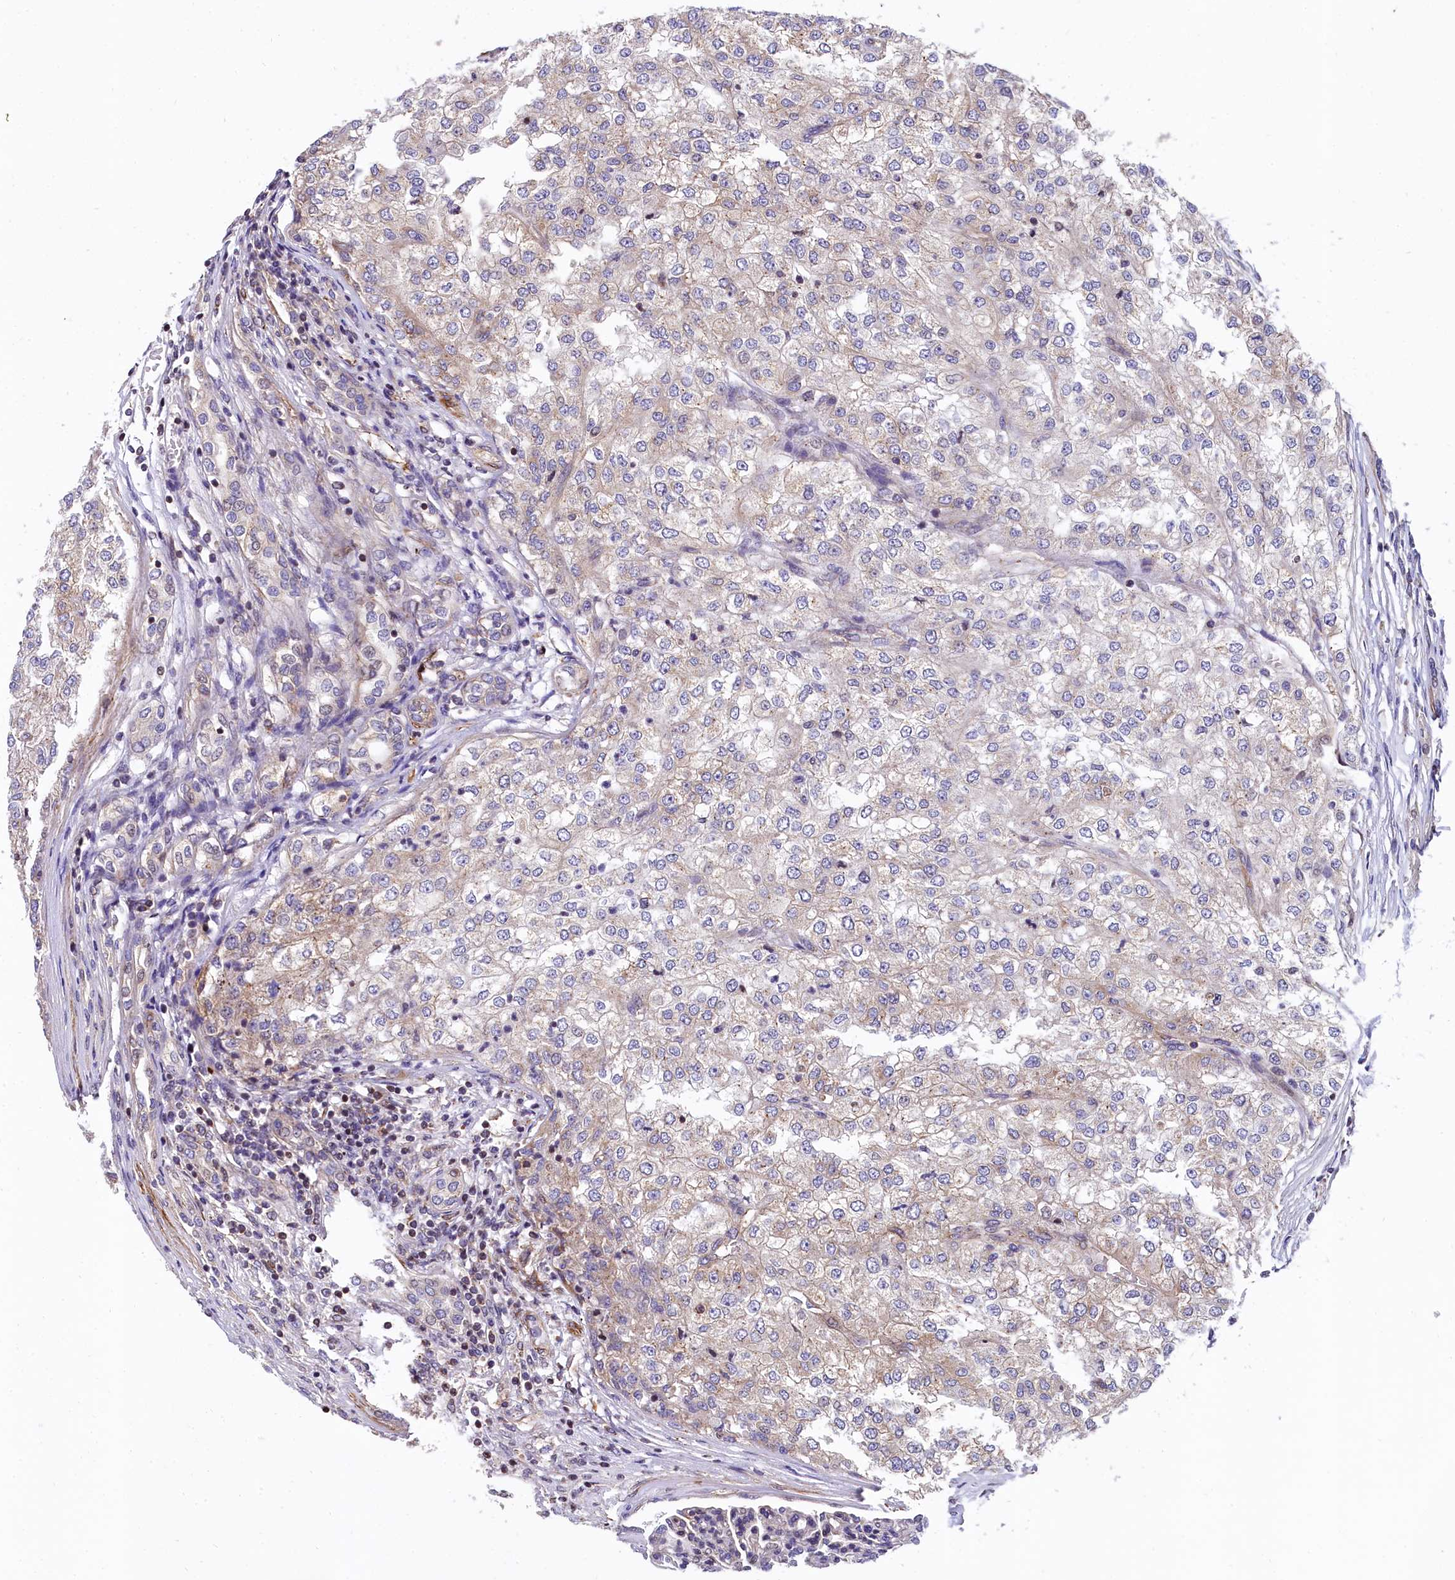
{"staining": {"intensity": "negative", "quantity": "none", "location": "none"}, "tissue": "renal cancer", "cell_type": "Tumor cells", "image_type": "cancer", "snomed": [{"axis": "morphology", "description": "Adenocarcinoma, NOS"}, {"axis": "topography", "description": "Kidney"}], "caption": "Immunohistochemistry (IHC) of renal adenocarcinoma demonstrates no expression in tumor cells.", "gene": "ZNF2", "patient": {"sex": "female", "age": 54}}